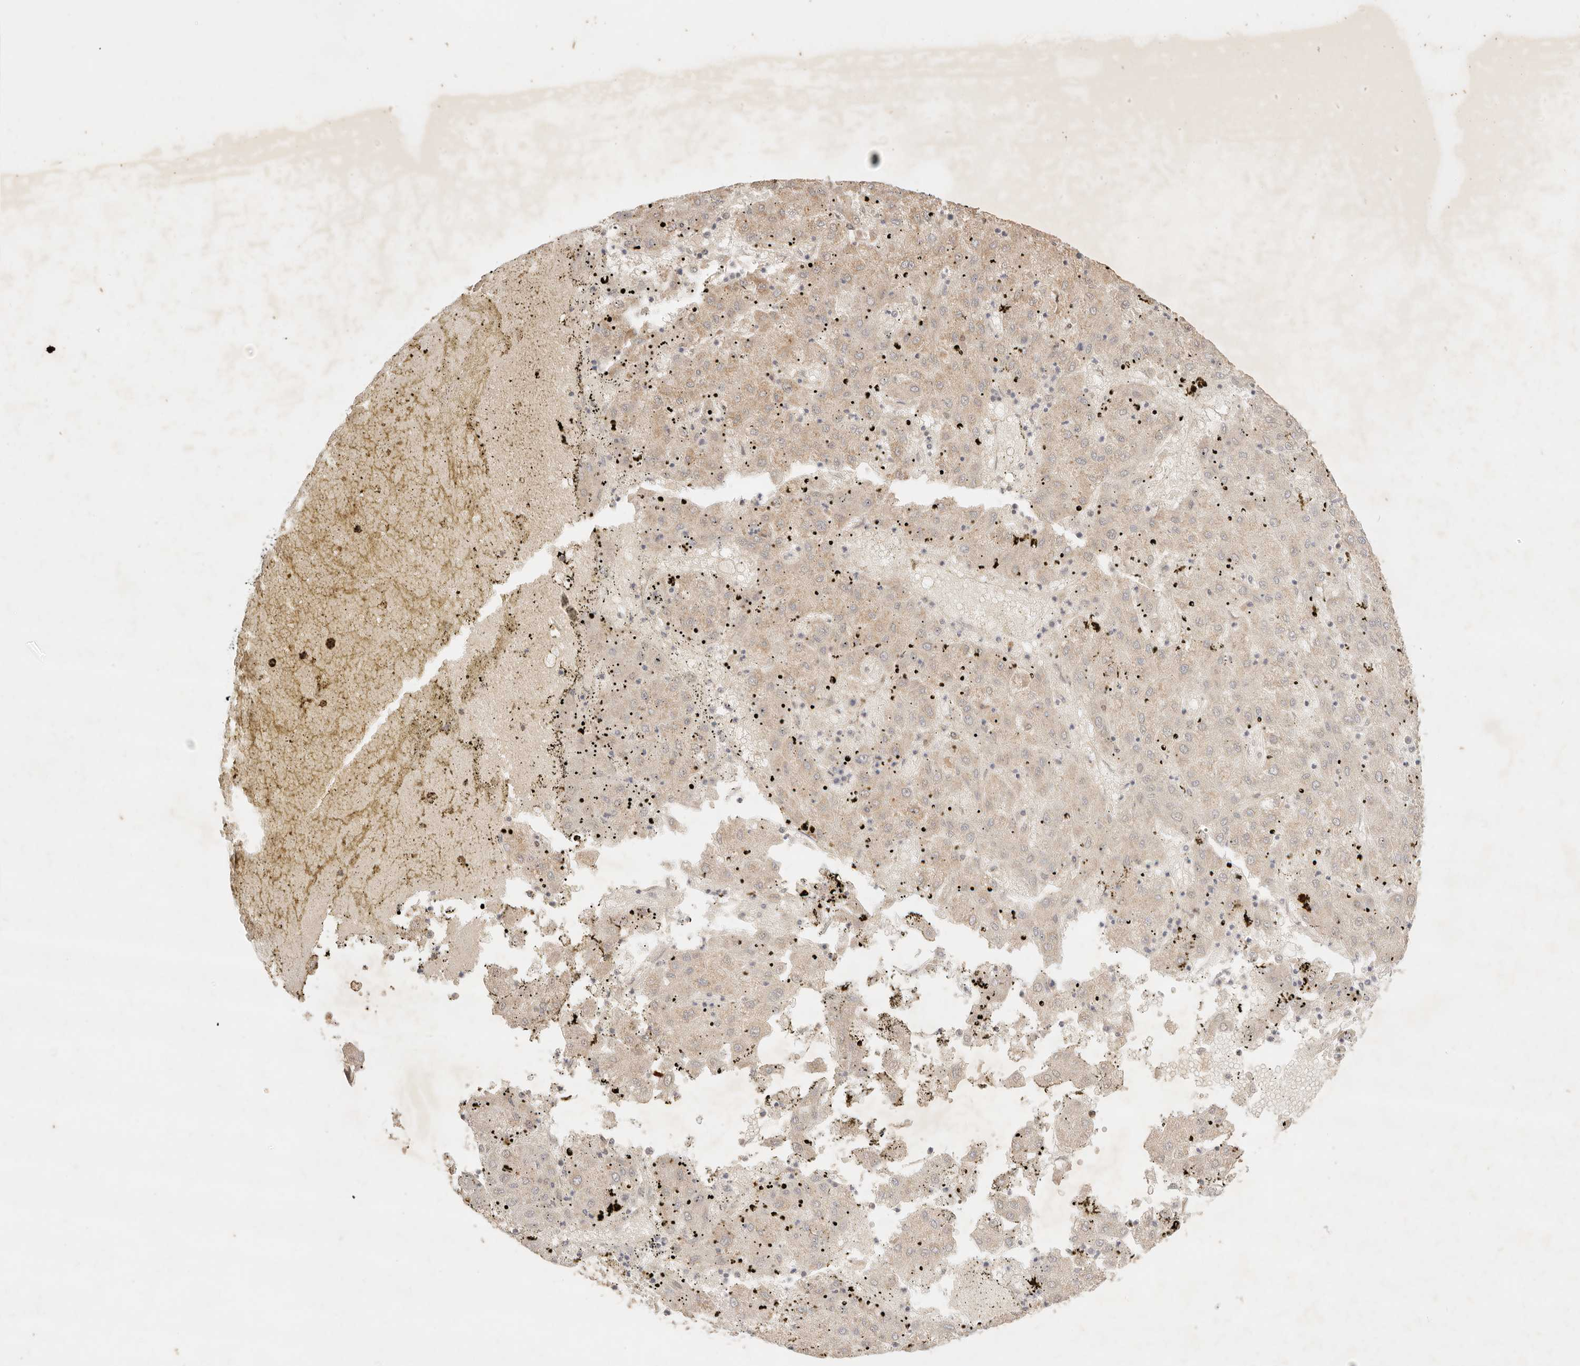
{"staining": {"intensity": "weak", "quantity": ">75%", "location": "cytoplasmic/membranous"}, "tissue": "liver cancer", "cell_type": "Tumor cells", "image_type": "cancer", "snomed": [{"axis": "morphology", "description": "Carcinoma, Hepatocellular, NOS"}, {"axis": "topography", "description": "Liver"}], "caption": "Immunohistochemical staining of human hepatocellular carcinoma (liver) shows low levels of weak cytoplasmic/membranous protein staining in approximately >75% of tumor cells. The staining is performed using DAB brown chromogen to label protein expression. The nuclei are counter-stained blue using hematoxylin.", "gene": "TRIM11", "patient": {"sex": "male", "age": 72}}